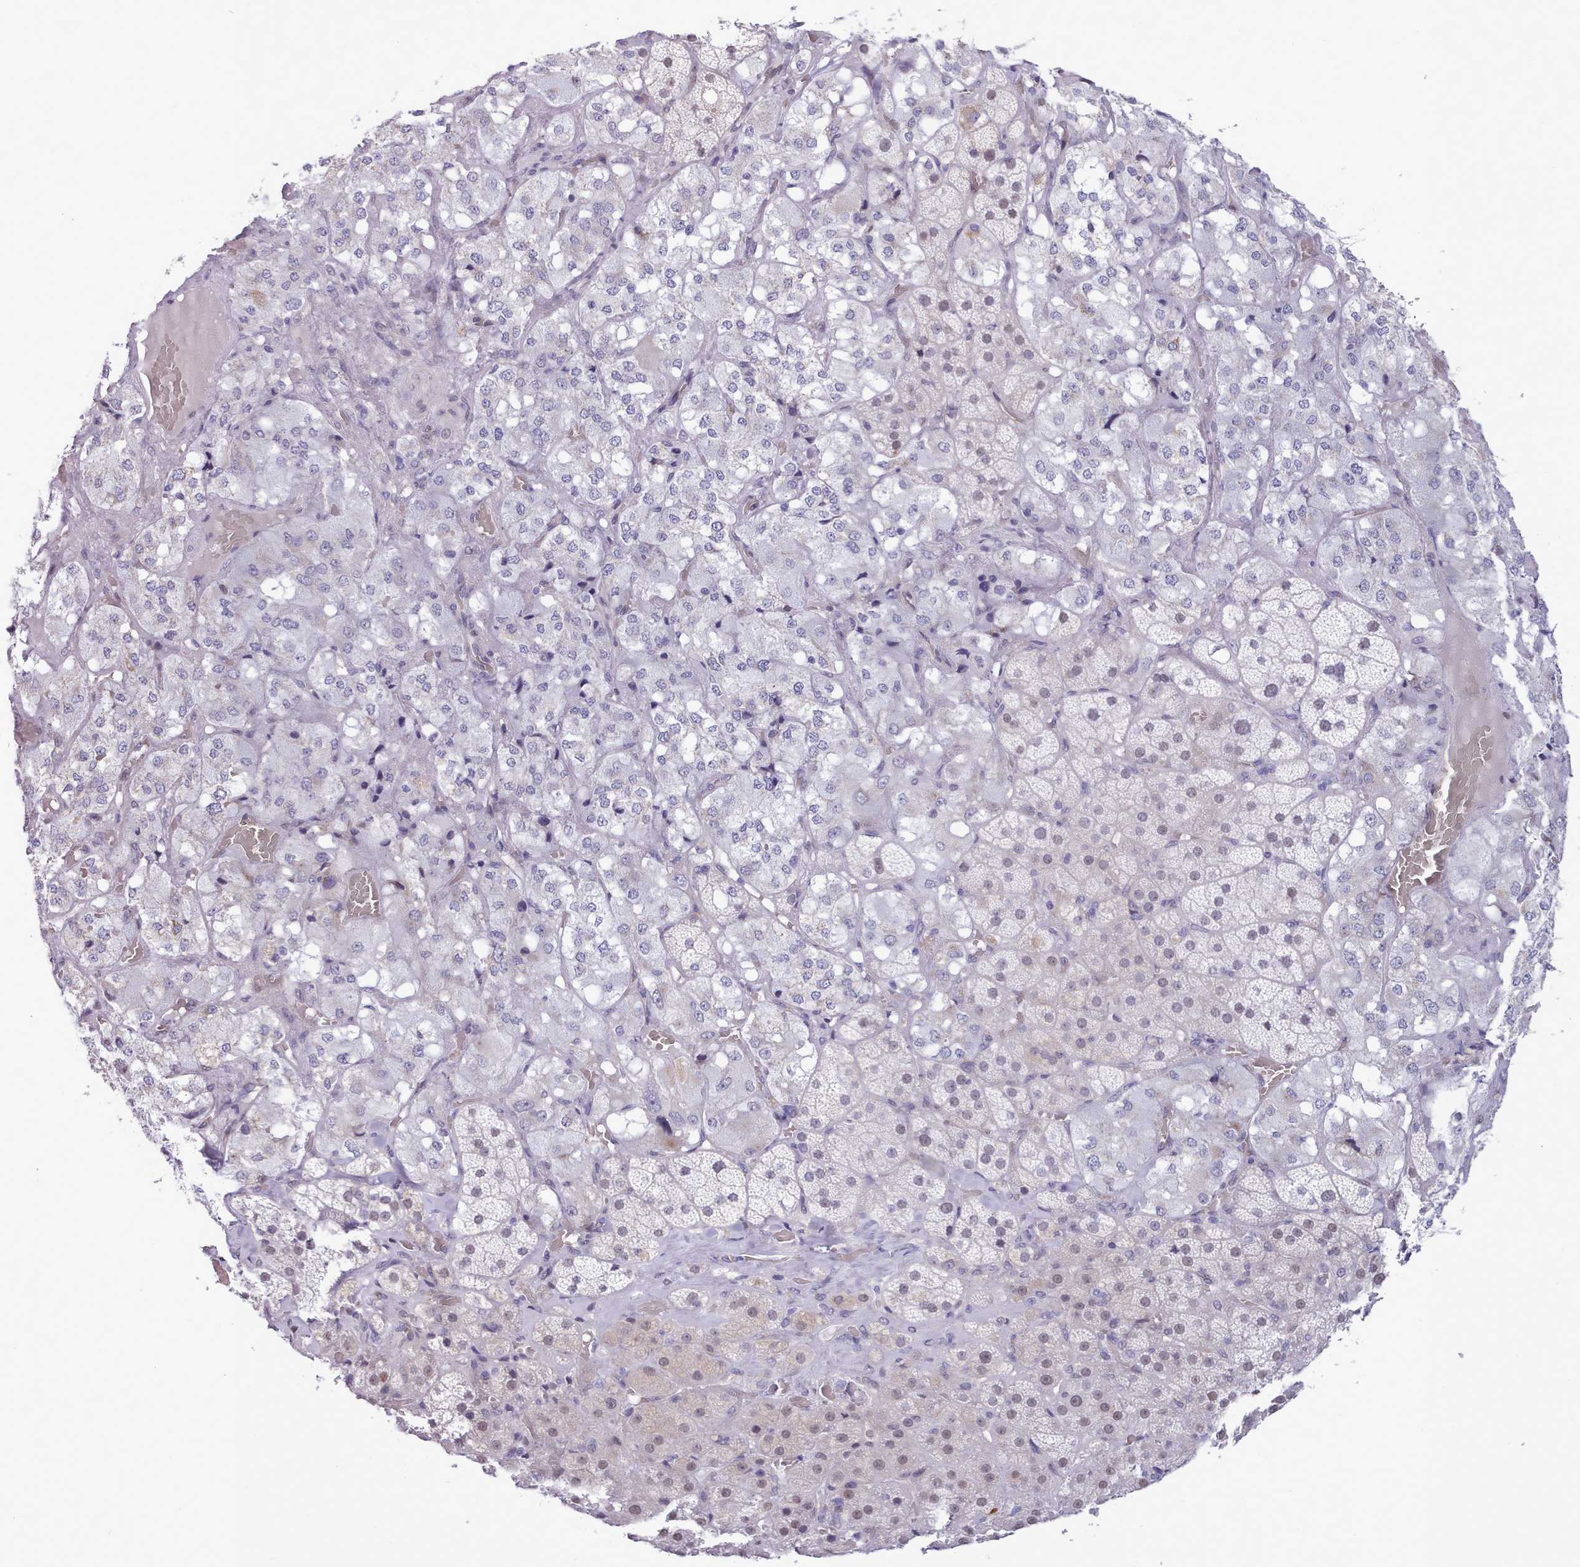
{"staining": {"intensity": "moderate", "quantity": "<25%", "location": "cytoplasmic/membranous,nuclear"}, "tissue": "adrenal gland", "cell_type": "Glandular cells", "image_type": "normal", "snomed": [{"axis": "morphology", "description": "Normal tissue, NOS"}, {"axis": "topography", "description": "Adrenal gland"}], "caption": "Immunohistochemical staining of normal human adrenal gland demonstrates moderate cytoplasmic/membranous,nuclear protein positivity in approximately <25% of glandular cells. The protein is stained brown, and the nuclei are stained in blue (DAB (3,3'-diaminobenzidine) IHC with brightfield microscopy, high magnification).", "gene": "TMEM253", "patient": {"sex": "male", "age": 57}}